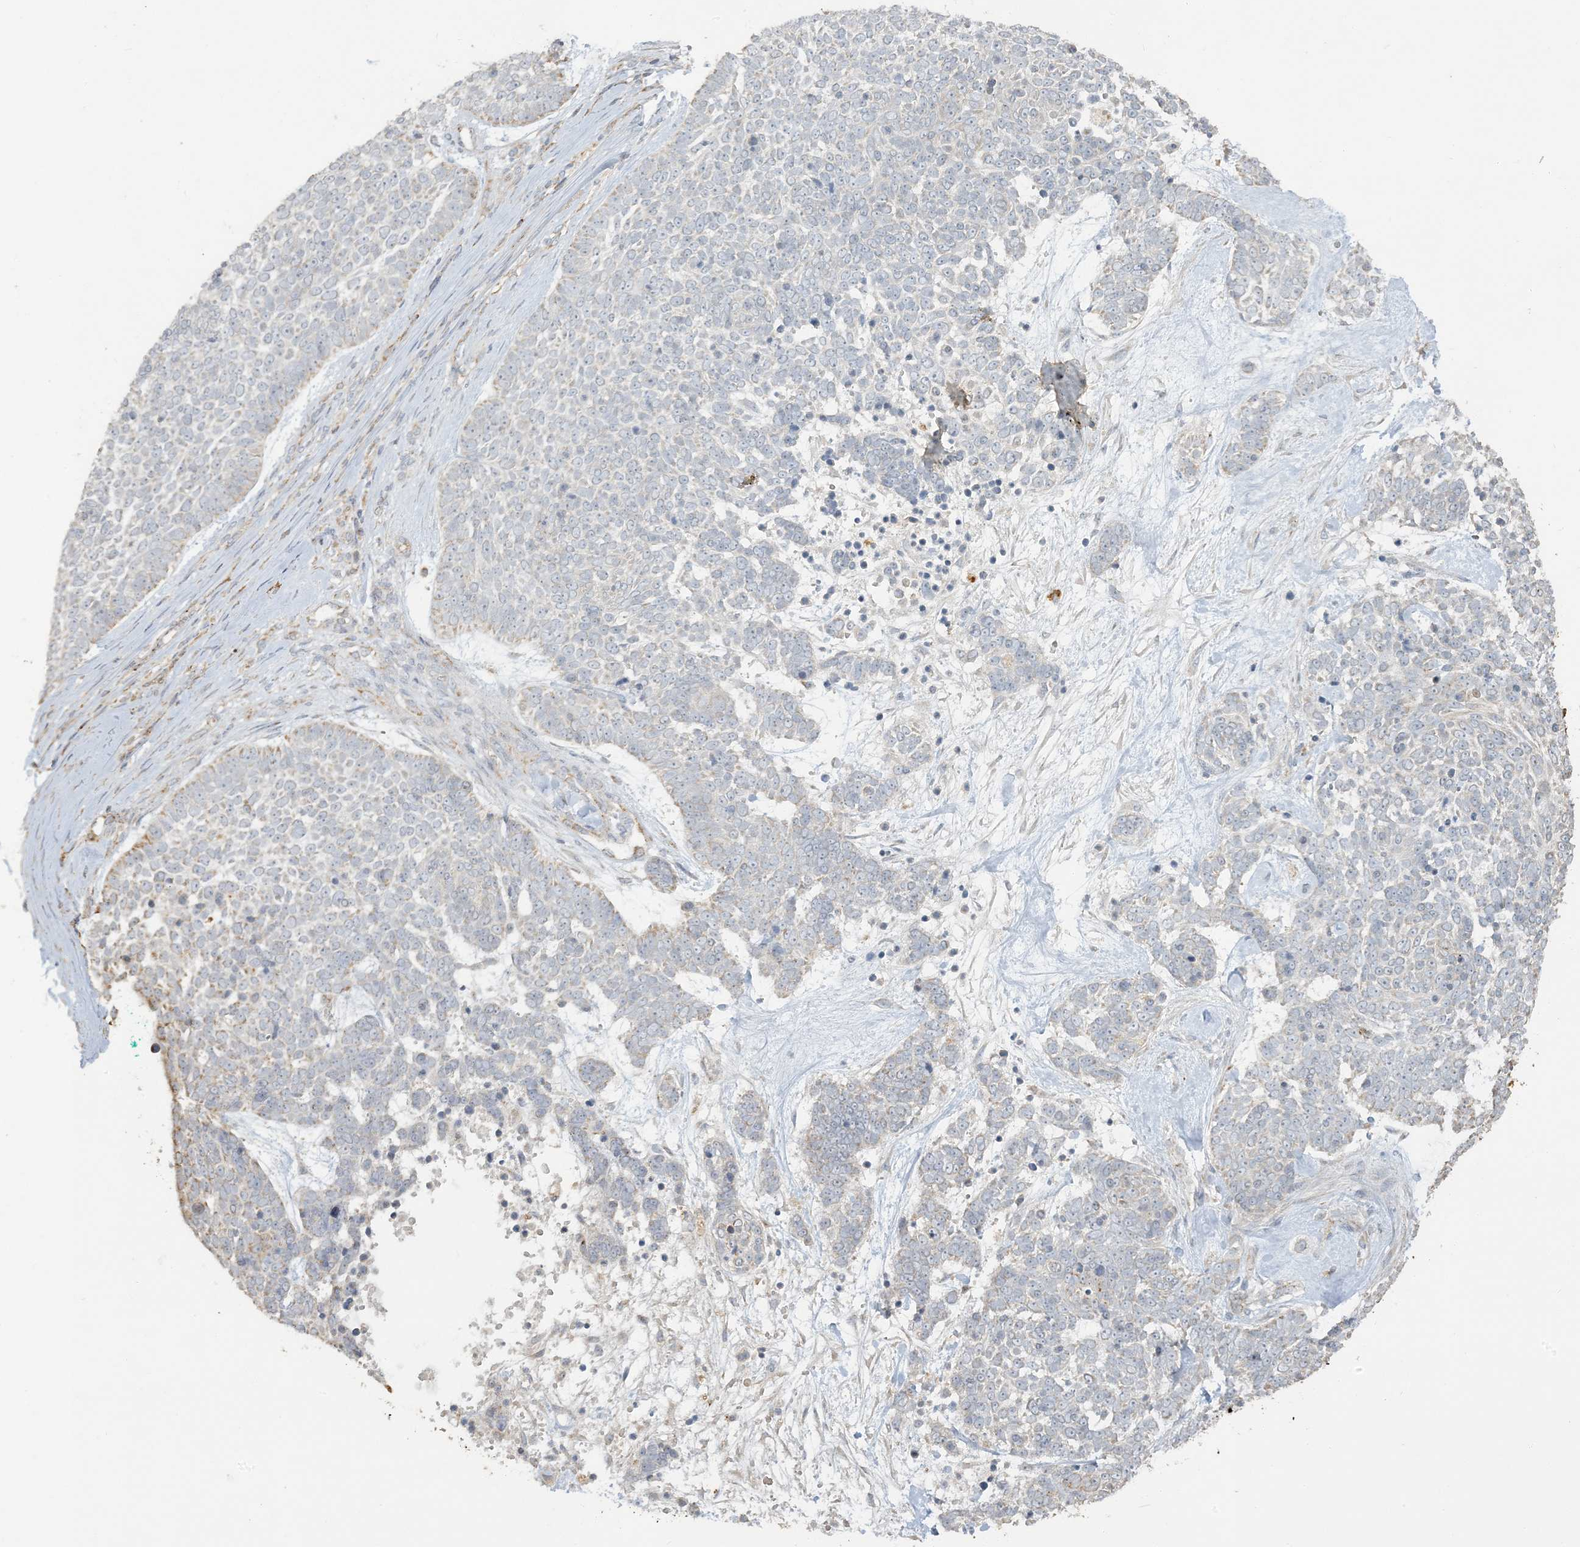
{"staining": {"intensity": "moderate", "quantity": "<25%", "location": "cytoplasmic/membranous"}, "tissue": "skin cancer", "cell_type": "Tumor cells", "image_type": "cancer", "snomed": [{"axis": "morphology", "description": "Basal cell carcinoma"}, {"axis": "topography", "description": "Skin"}], "caption": "Immunohistochemistry image of skin cancer (basal cell carcinoma) stained for a protein (brown), which shows low levels of moderate cytoplasmic/membranous staining in about <25% of tumor cells.", "gene": "LTN1", "patient": {"sex": "female", "age": 81}}